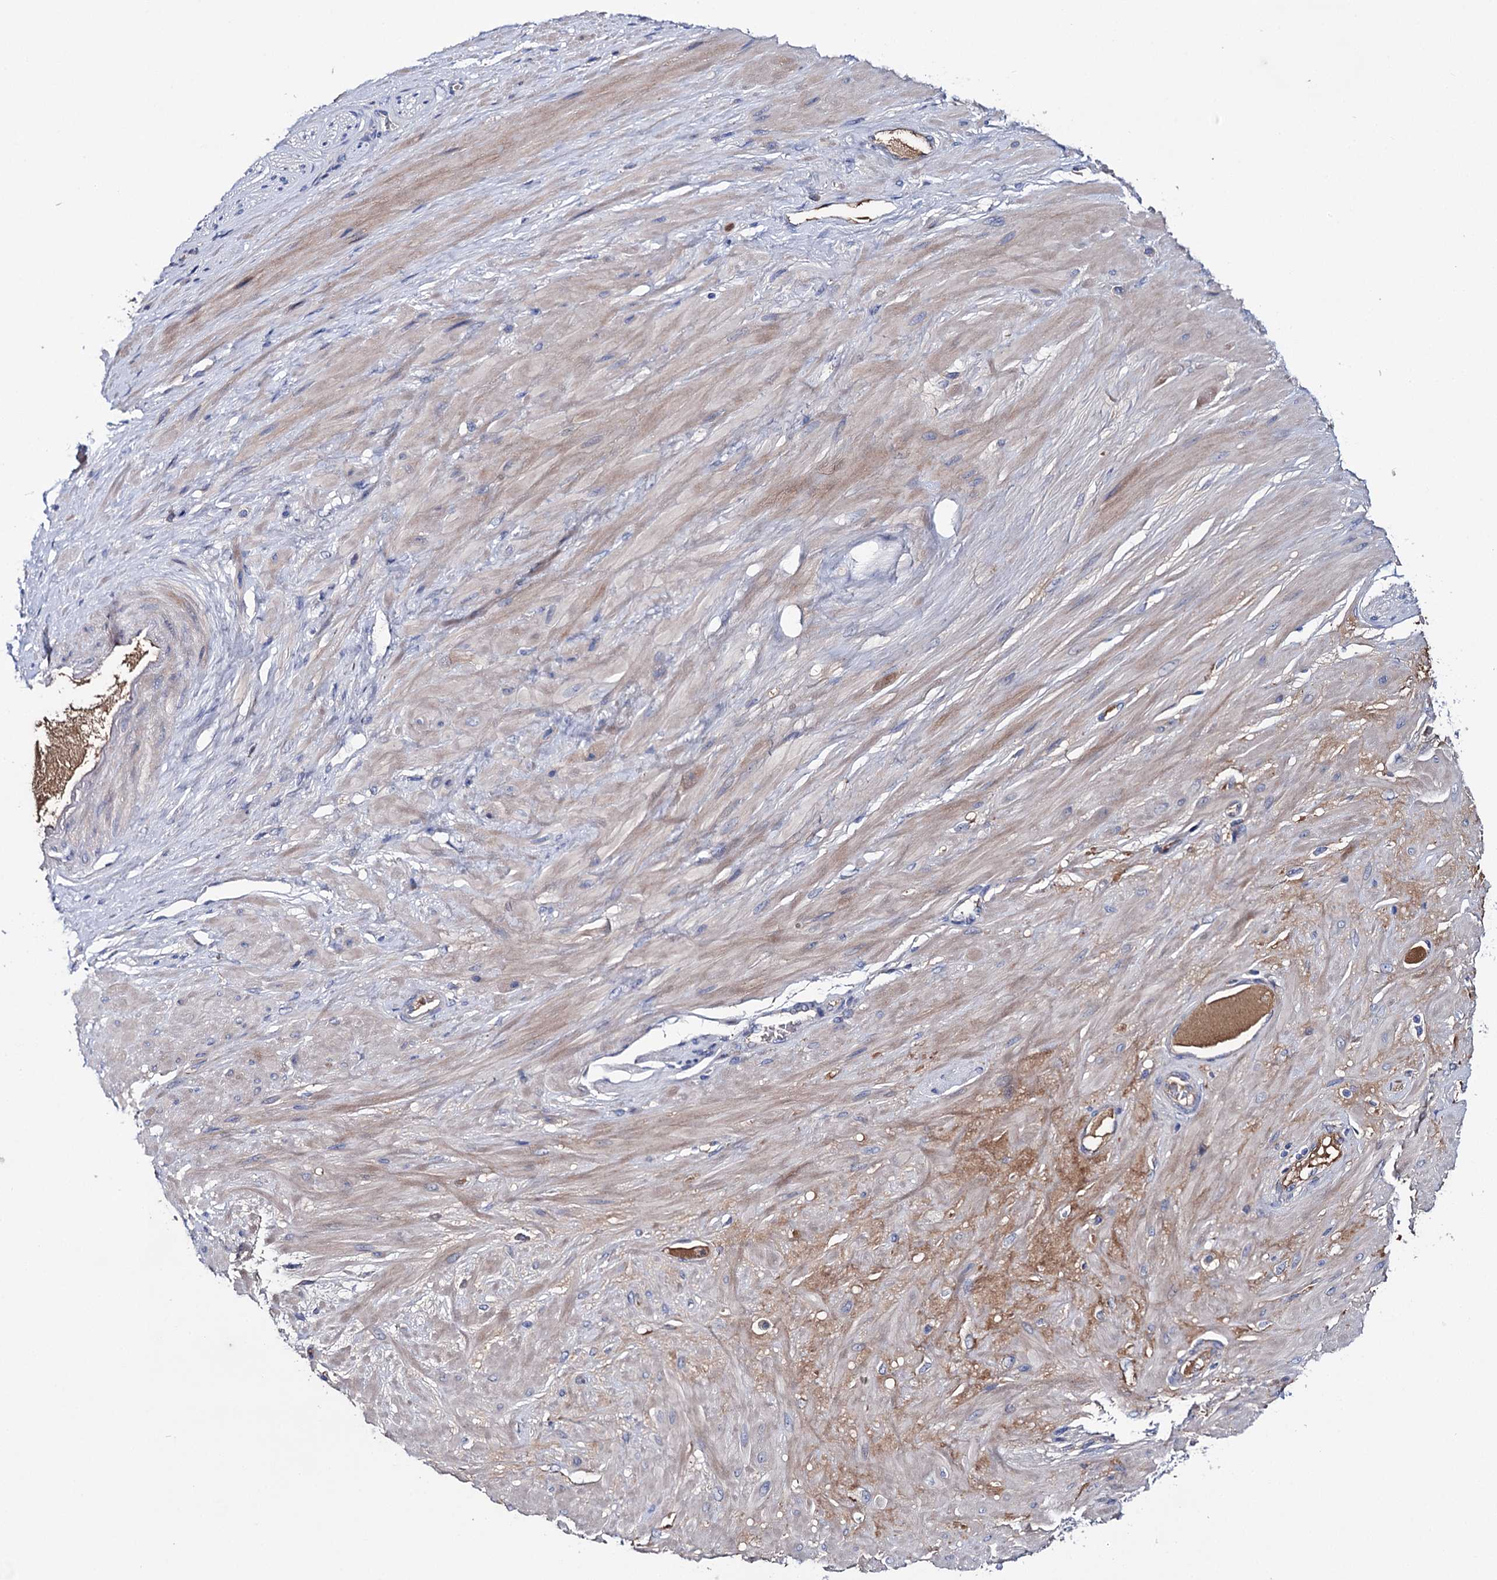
{"staining": {"intensity": "negative", "quantity": "none", "location": "none"}, "tissue": "adipose tissue", "cell_type": "Adipocytes", "image_type": "normal", "snomed": [{"axis": "morphology", "description": "Normal tissue, NOS"}, {"axis": "morphology", "description": "Adenocarcinoma, Low grade"}, {"axis": "topography", "description": "Prostate"}, {"axis": "topography", "description": "Peripheral nerve tissue"}], "caption": "The micrograph demonstrates no staining of adipocytes in normal adipose tissue. (Stains: DAB IHC with hematoxylin counter stain, Microscopy: brightfield microscopy at high magnification).", "gene": "PPP1R32", "patient": {"sex": "male", "age": 63}}